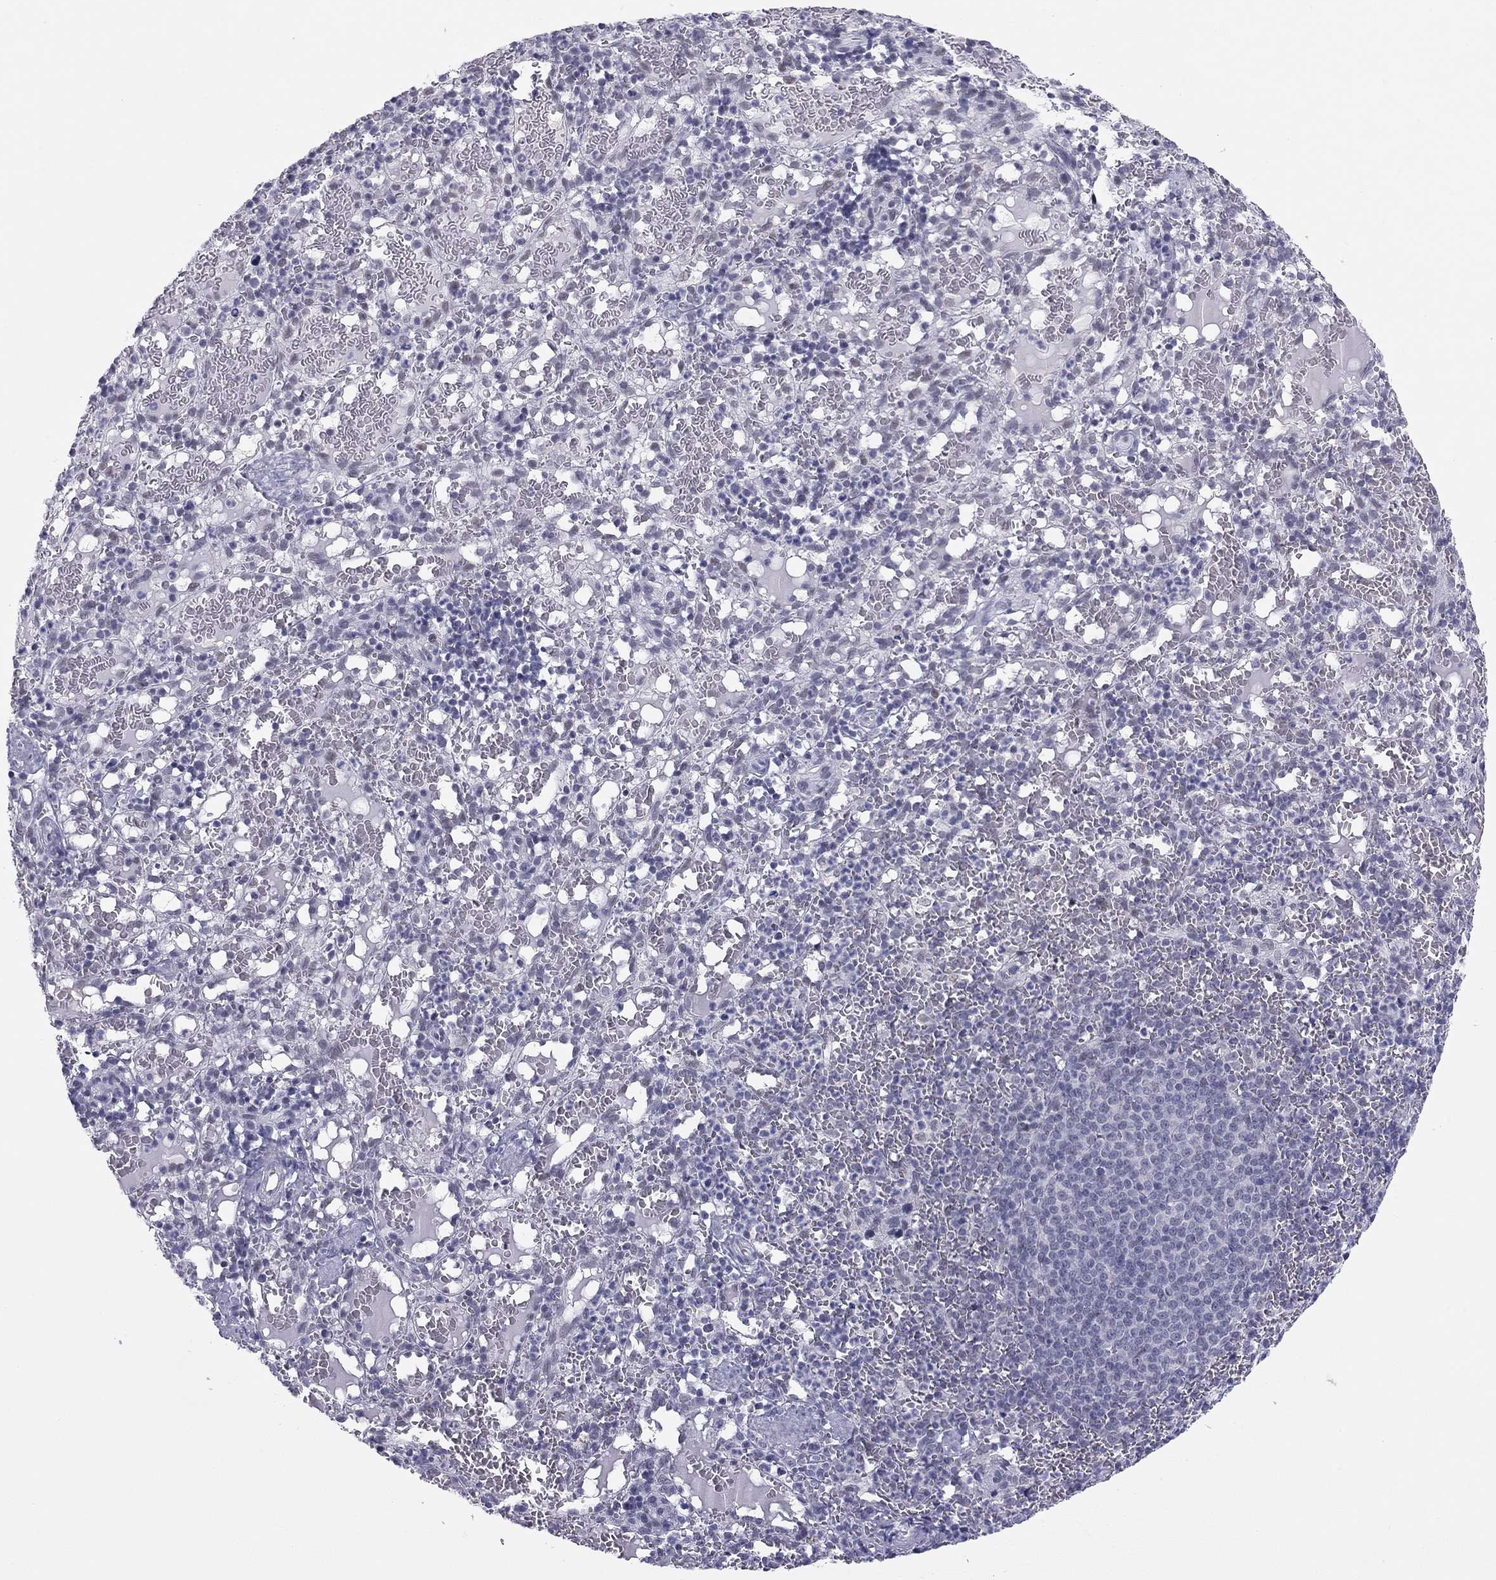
{"staining": {"intensity": "negative", "quantity": "none", "location": "none"}, "tissue": "spleen", "cell_type": "Cells in red pulp", "image_type": "normal", "snomed": [{"axis": "morphology", "description": "Normal tissue, NOS"}, {"axis": "topography", "description": "Spleen"}], "caption": "IHC photomicrograph of normal human spleen stained for a protein (brown), which demonstrates no positivity in cells in red pulp.", "gene": "DOT1L", "patient": {"sex": "male", "age": 11}}